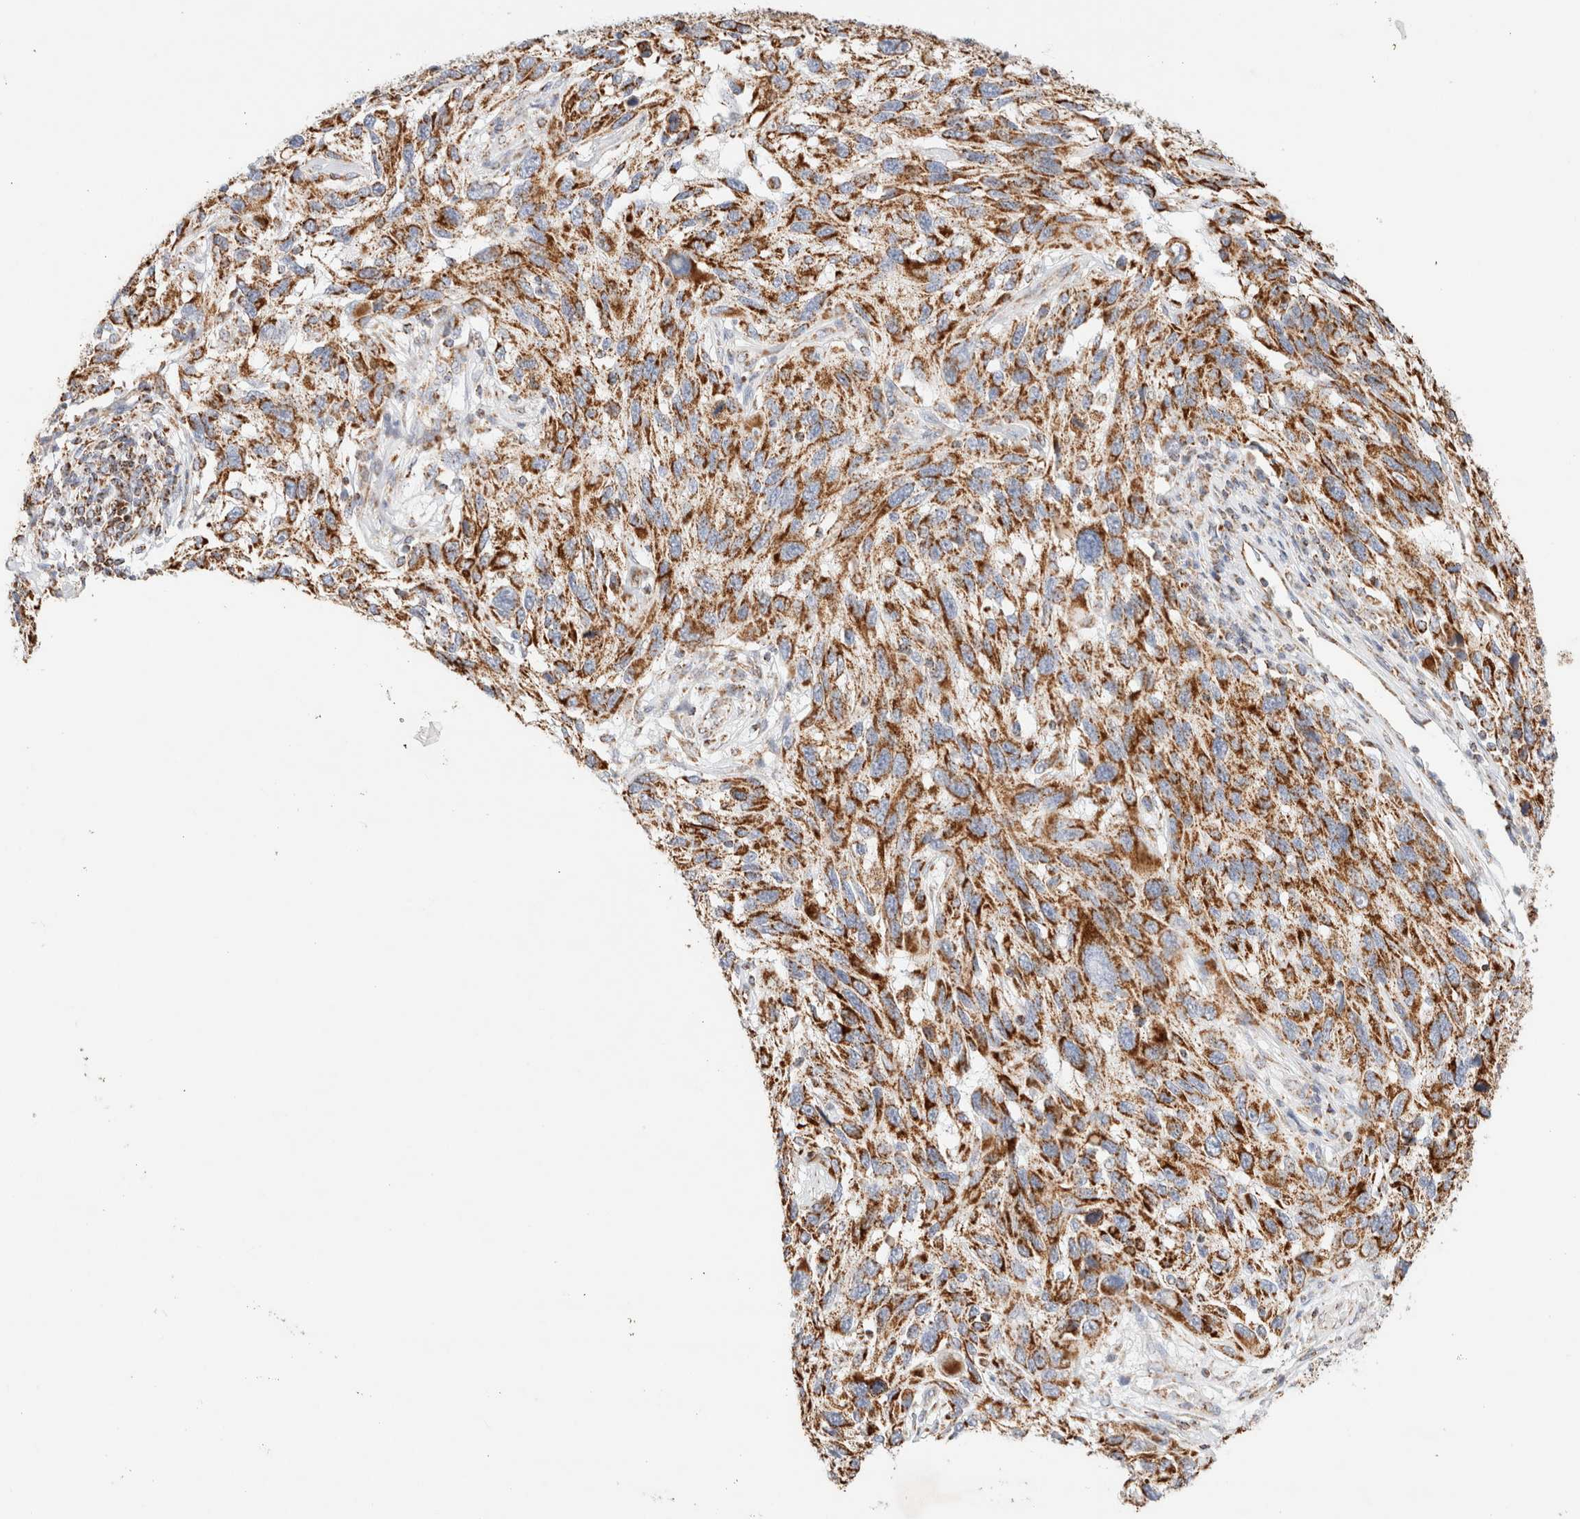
{"staining": {"intensity": "moderate", "quantity": ">75%", "location": "cytoplasmic/membranous"}, "tissue": "melanoma", "cell_type": "Tumor cells", "image_type": "cancer", "snomed": [{"axis": "morphology", "description": "Malignant melanoma, NOS"}, {"axis": "topography", "description": "Skin"}], "caption": "Moderate cytoplasmic/membranous staining for a protein is appreciated in approximately >75% of tumor cells of melanoma using IHC.", "gene": "PHB2", "patient": {"sex": "male", "age": 53}}